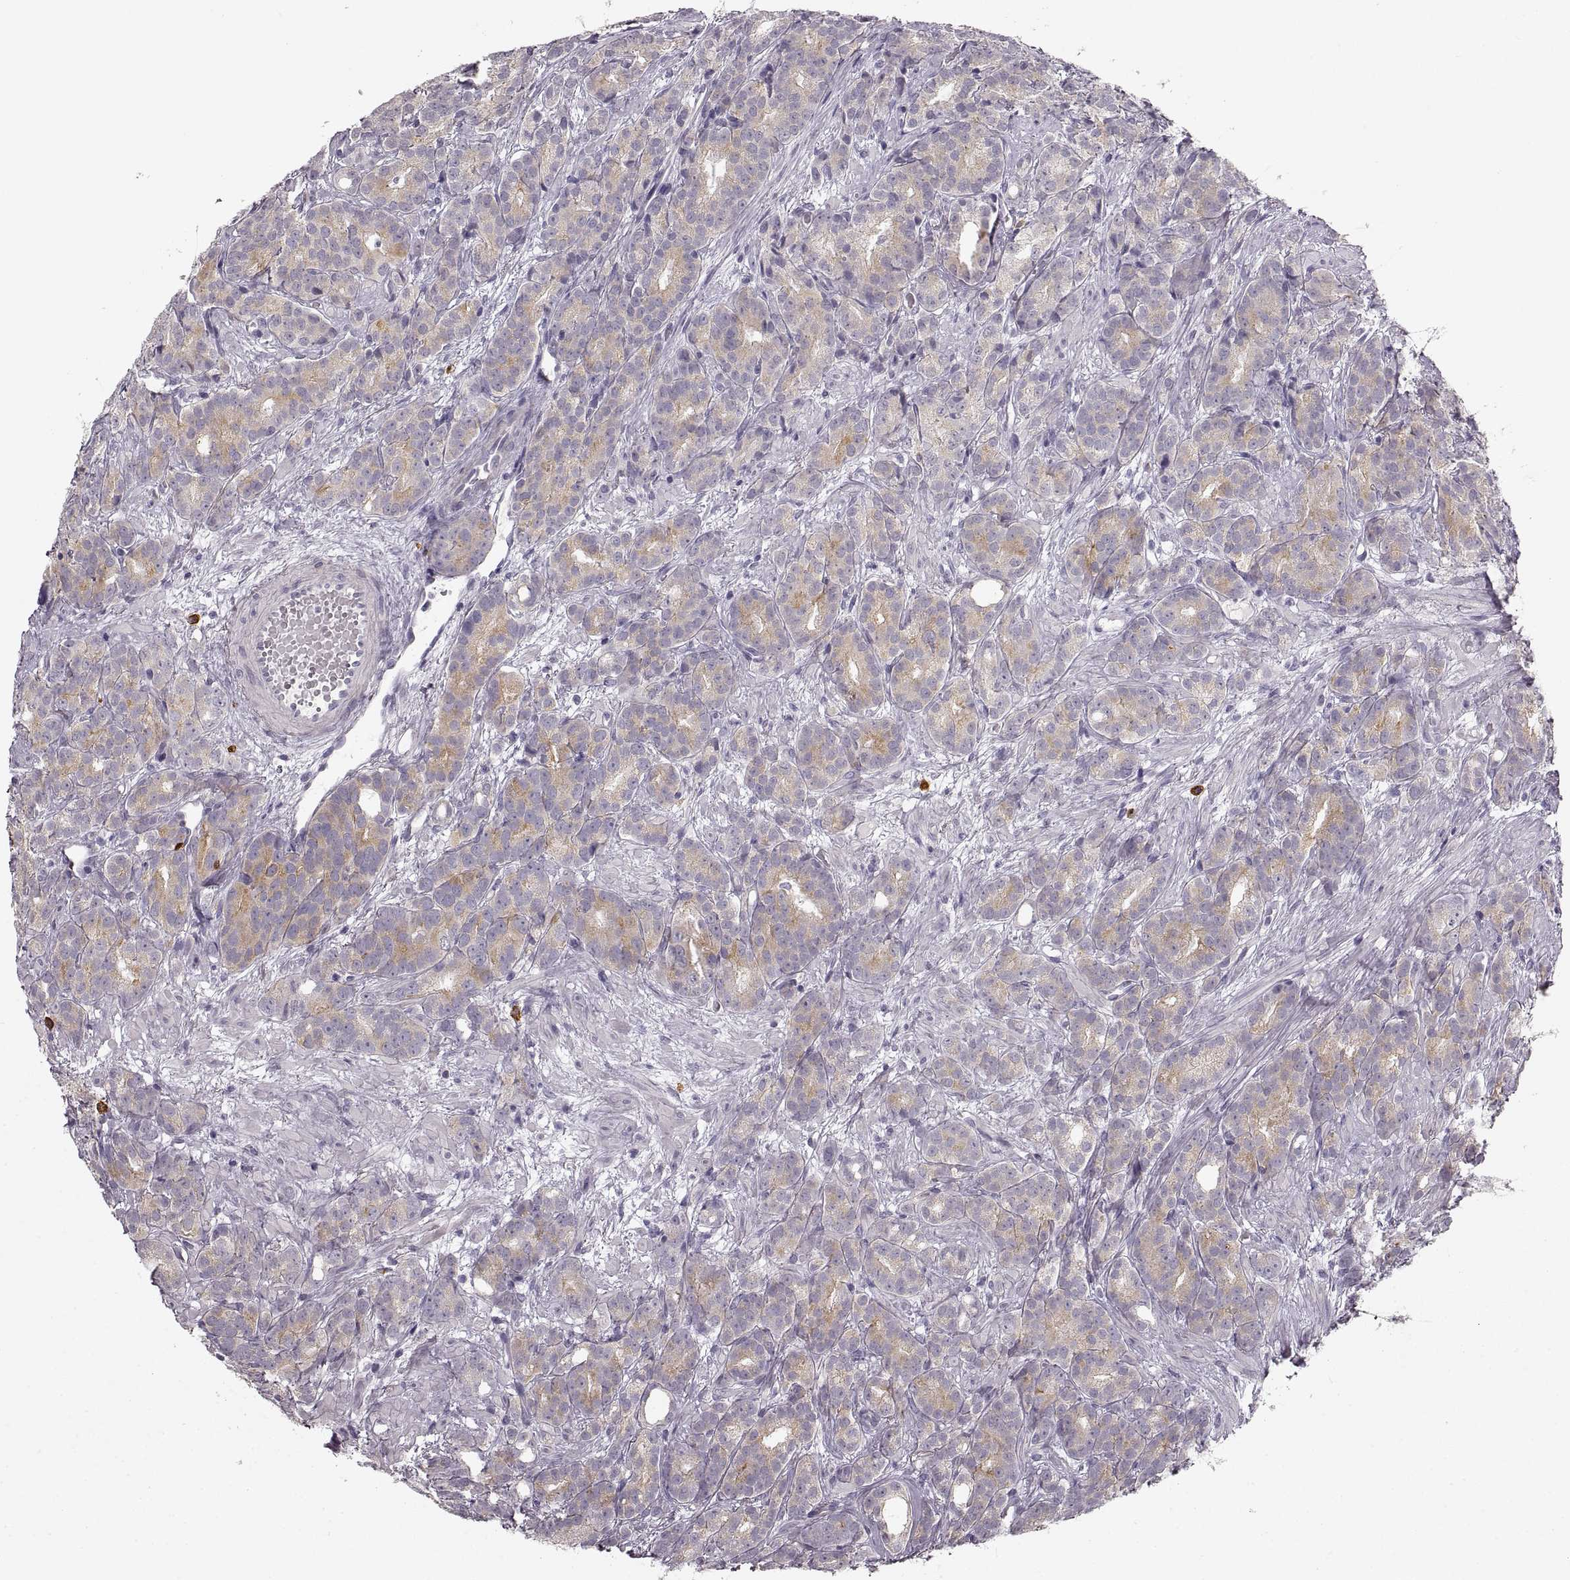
{"staining": {"intensity": "weak", "quantity": "25%-75%", "location": "cytoplasmic/membranous"}, "tissue": "prostate cancer", "cell_type": "Tumor cells", "image_type": "cancer", "snomed": [{"axis": "morphology", "description": "Adenocarcinoma, High grade"}, {"axis": "topography", "description": "Prostate"}], "caption": "The immunohistochemical stain labels weak cytoplasmic/membranous positivity in tumor cells of prostate high-grade adenocarcinoma tissue.", "gene": "CNTN1", "patient": {"sex": "male", "age": 90}}